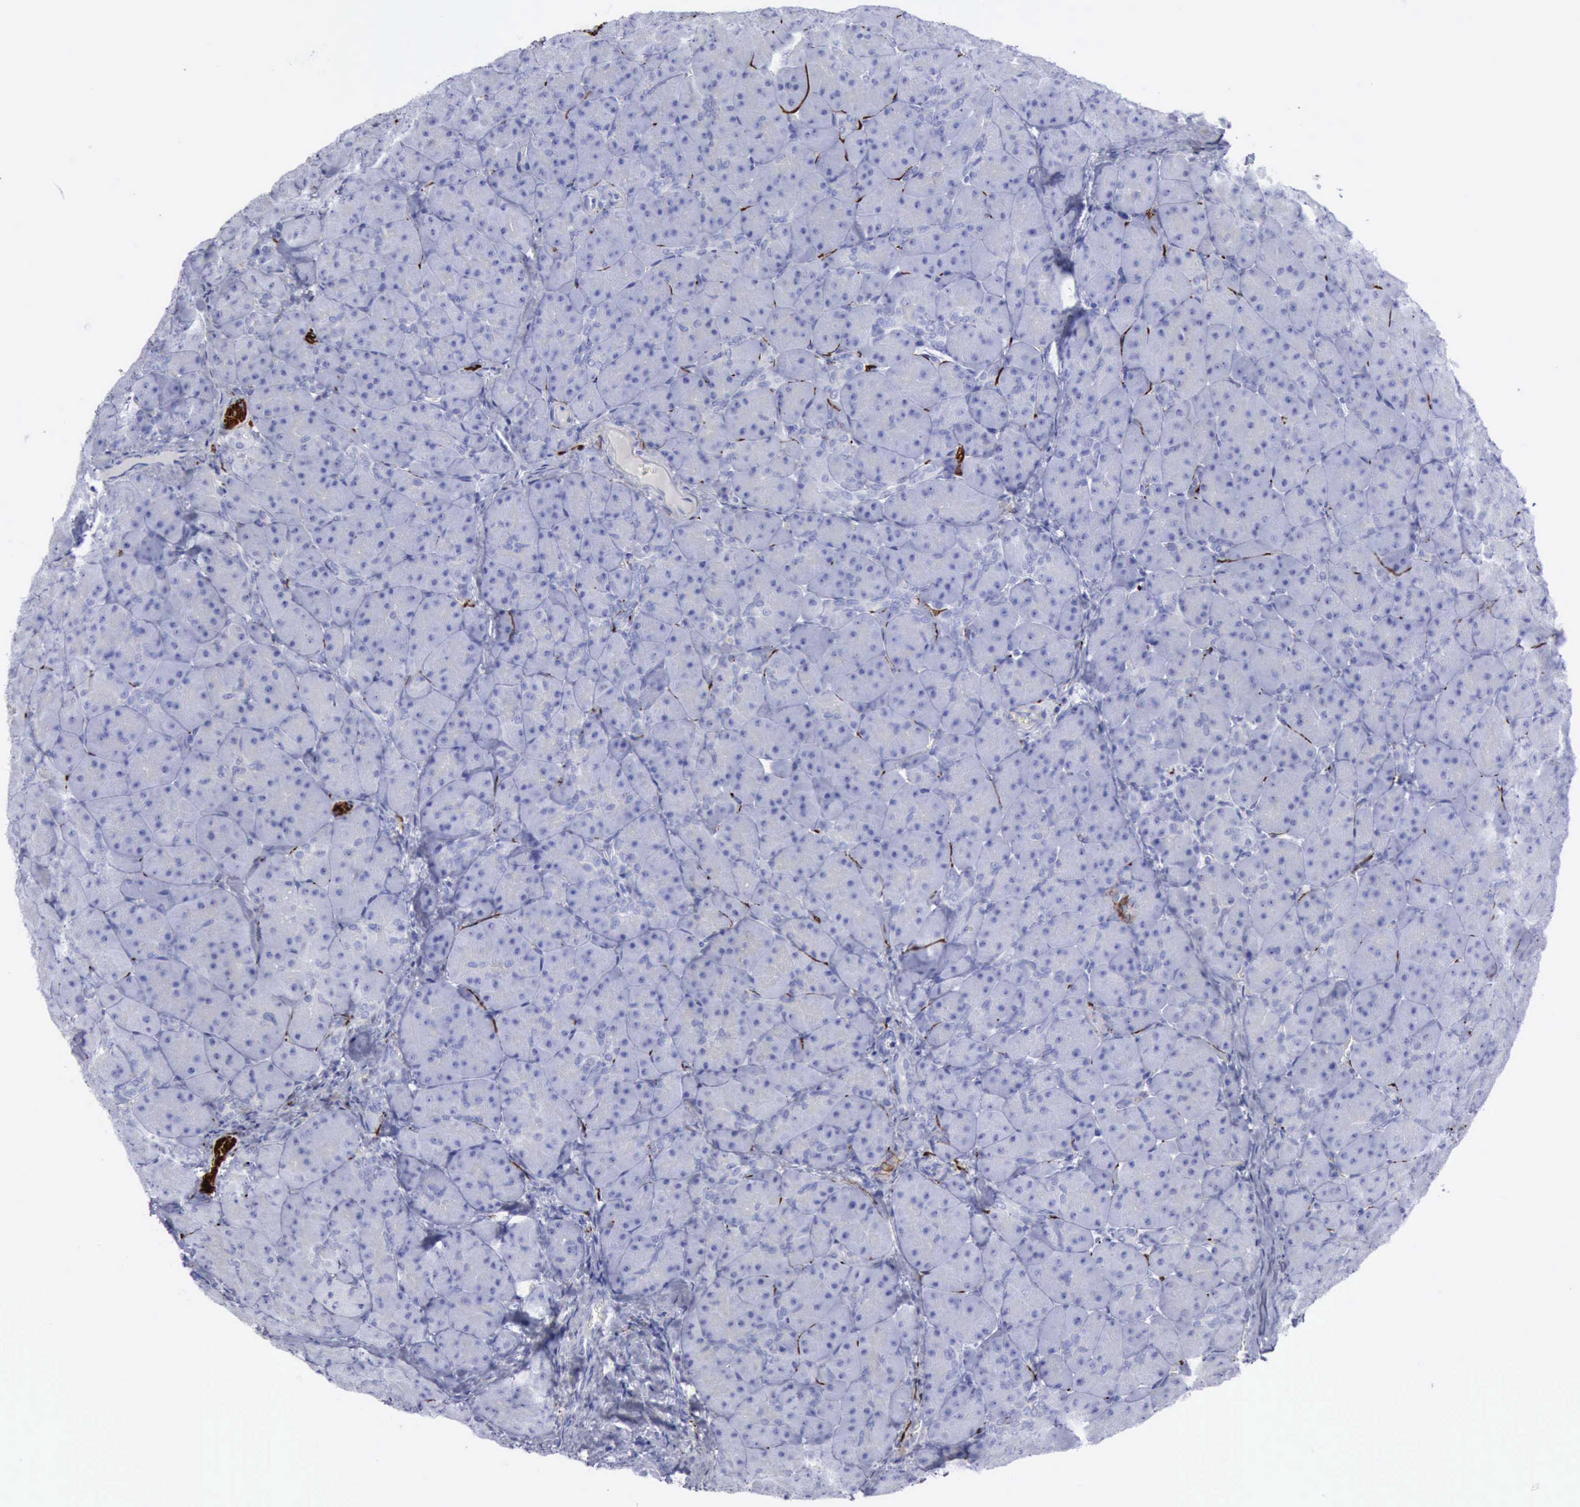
{"staining": {"intensity": "negative", "quantity": "none", "location": "none"}, "tissue": "pancreas", "cell_type": "Exocrine glandular cells", "image_type": "normal", "snomed": [{"axis": "morphology", "description": "Normal tissue, NOS"}, {"axis": "topography", "description": "Pancreas"}], "caption": "Unremarkable pancreas was stained to show a protein in brown. There is no significant expression in exocrine glandular cells. (DAB (3,3'-diaminobenzidine) immunohistochemistry (IHC), high magnification).", "gene": "NCAM1", "patient": {"sex": "male", "age": 66}}